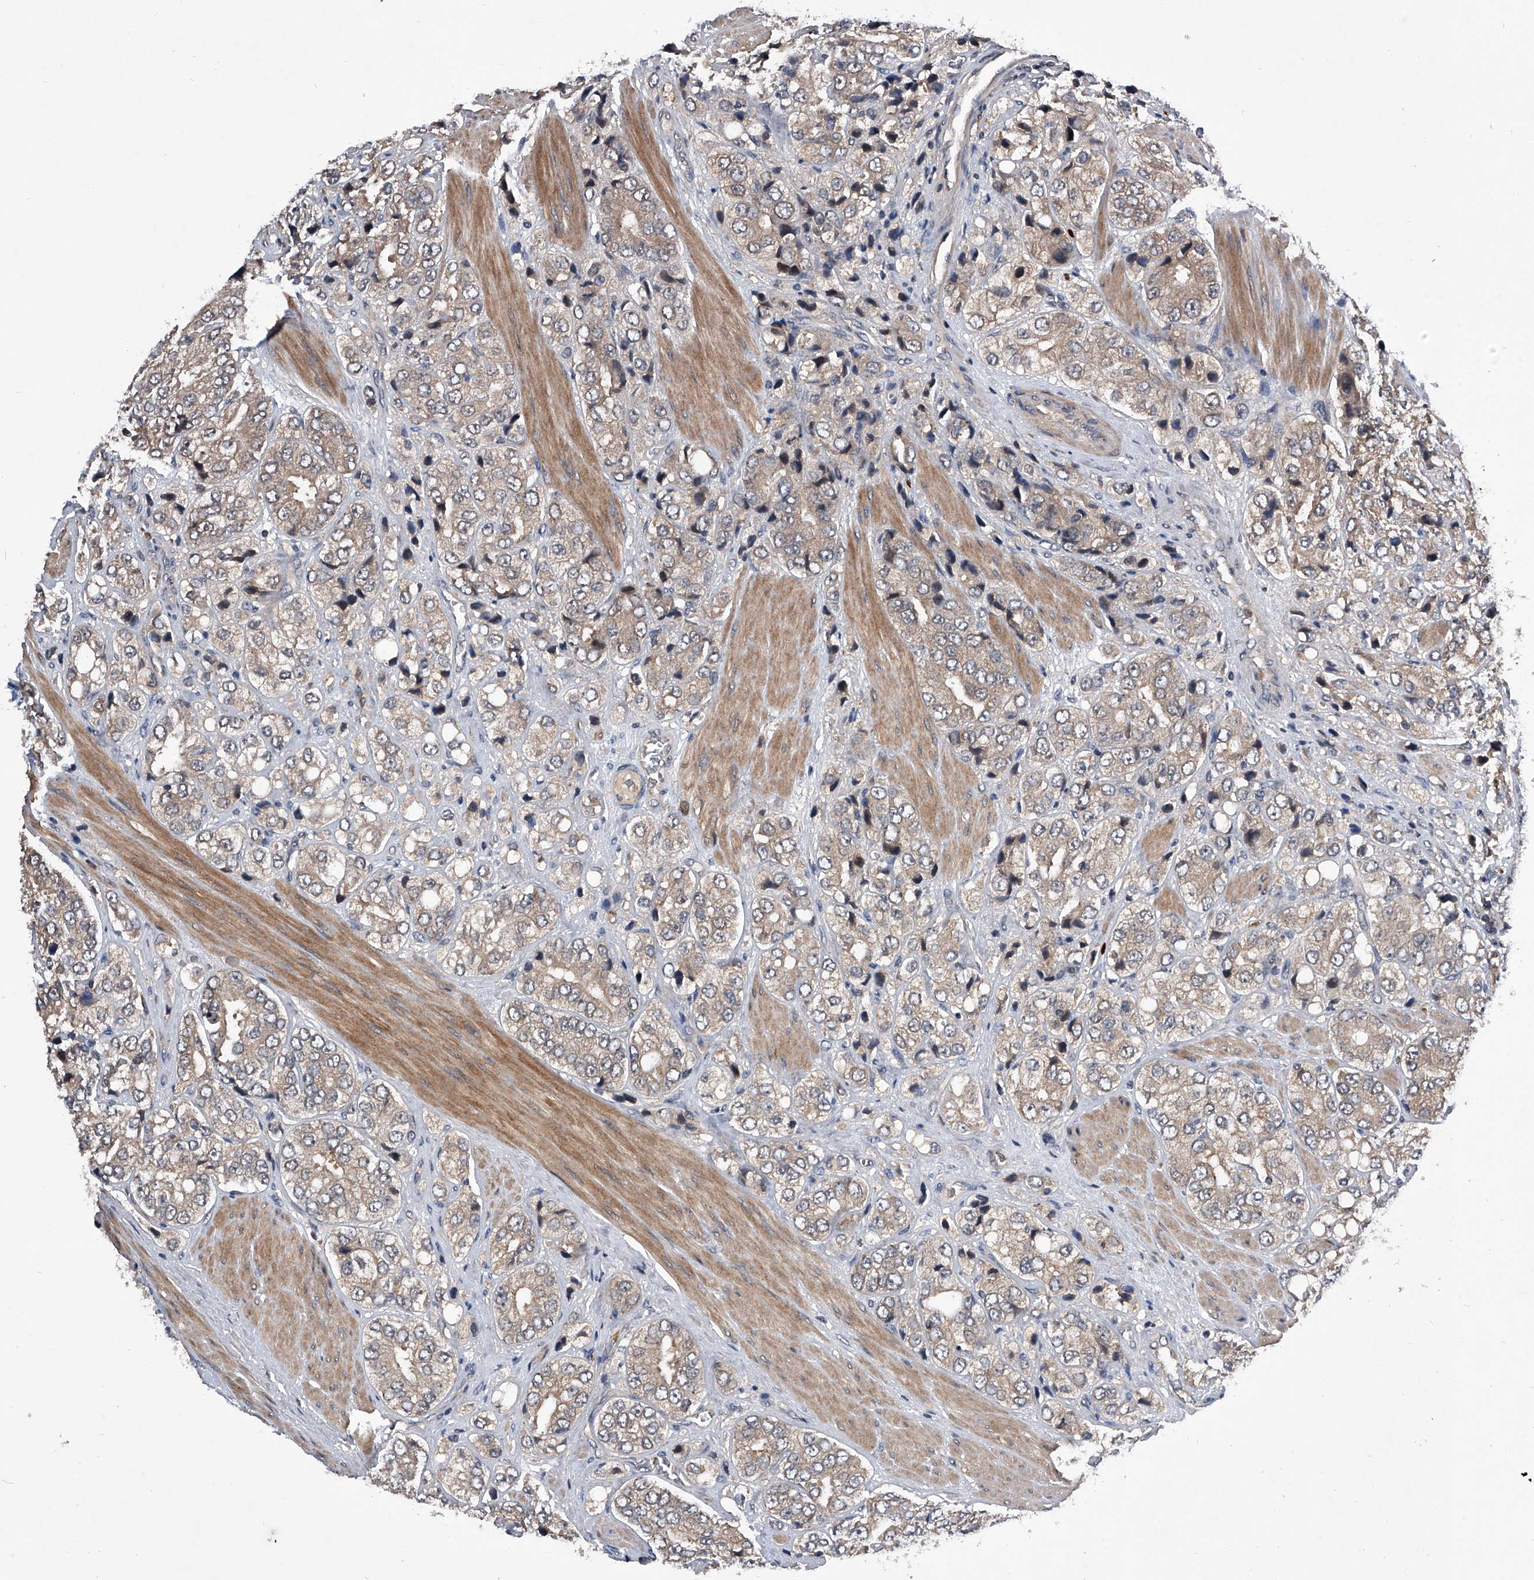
{"staining": {"intensity": "weak", "quantity": "<25%", "location": "cytoplasmic/membranous"}, "tissue": "prostate cancer", "cell_type": "Tumor cells", "image_type": "cancer", "snomed": [{"axis": "morphology", "description": "Adenocarcinoma, High grade"}, {"axis": "topography", "description": "Prostate"}], "caption": "A histopathology image of human prostate high-grade adenocarcinoma is negative for staining in tumor cells.", "gene": "ZNF30", "patient": {"sex": "male", "age": 50}}